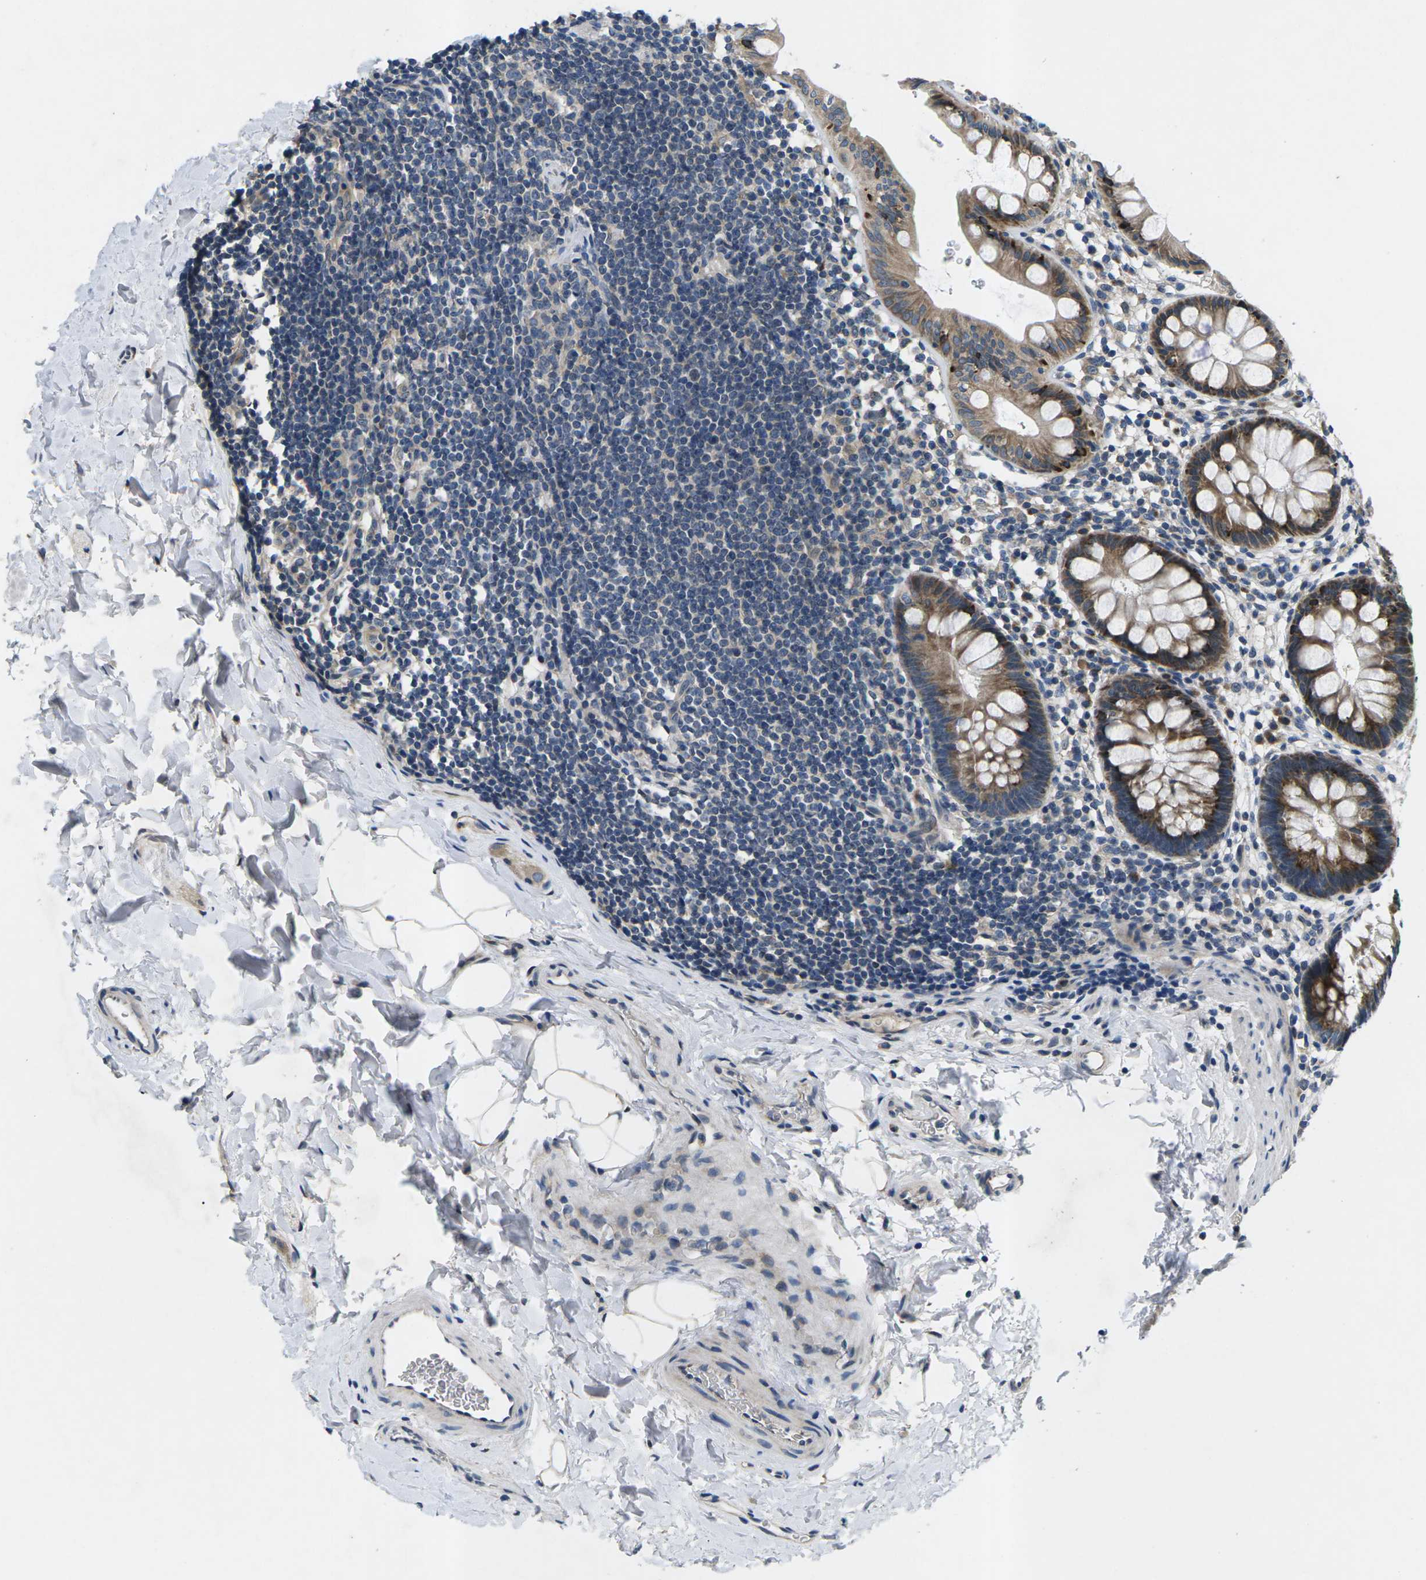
{"staining": {"intensity": "strong", "quantity": ">75%", "location": "cytoplasmic/membranous"}, "tissue": "rectum", "cell_type": "Glandular cells", "image_type": "normal", "snomed": [{"axis": "morphology", "description": "Normal tissue, NOS"}, {"axis": "topography", "description": "Rectum"}], "caption": "Rectum stained for a protein exhibits strong cytoplasmic/membranous positivity in glandular cells. (IHC, brightfield microscopy, high magnification).", "gene": "ERGIC3", "patient": {"sex": "female", "age": 24}}